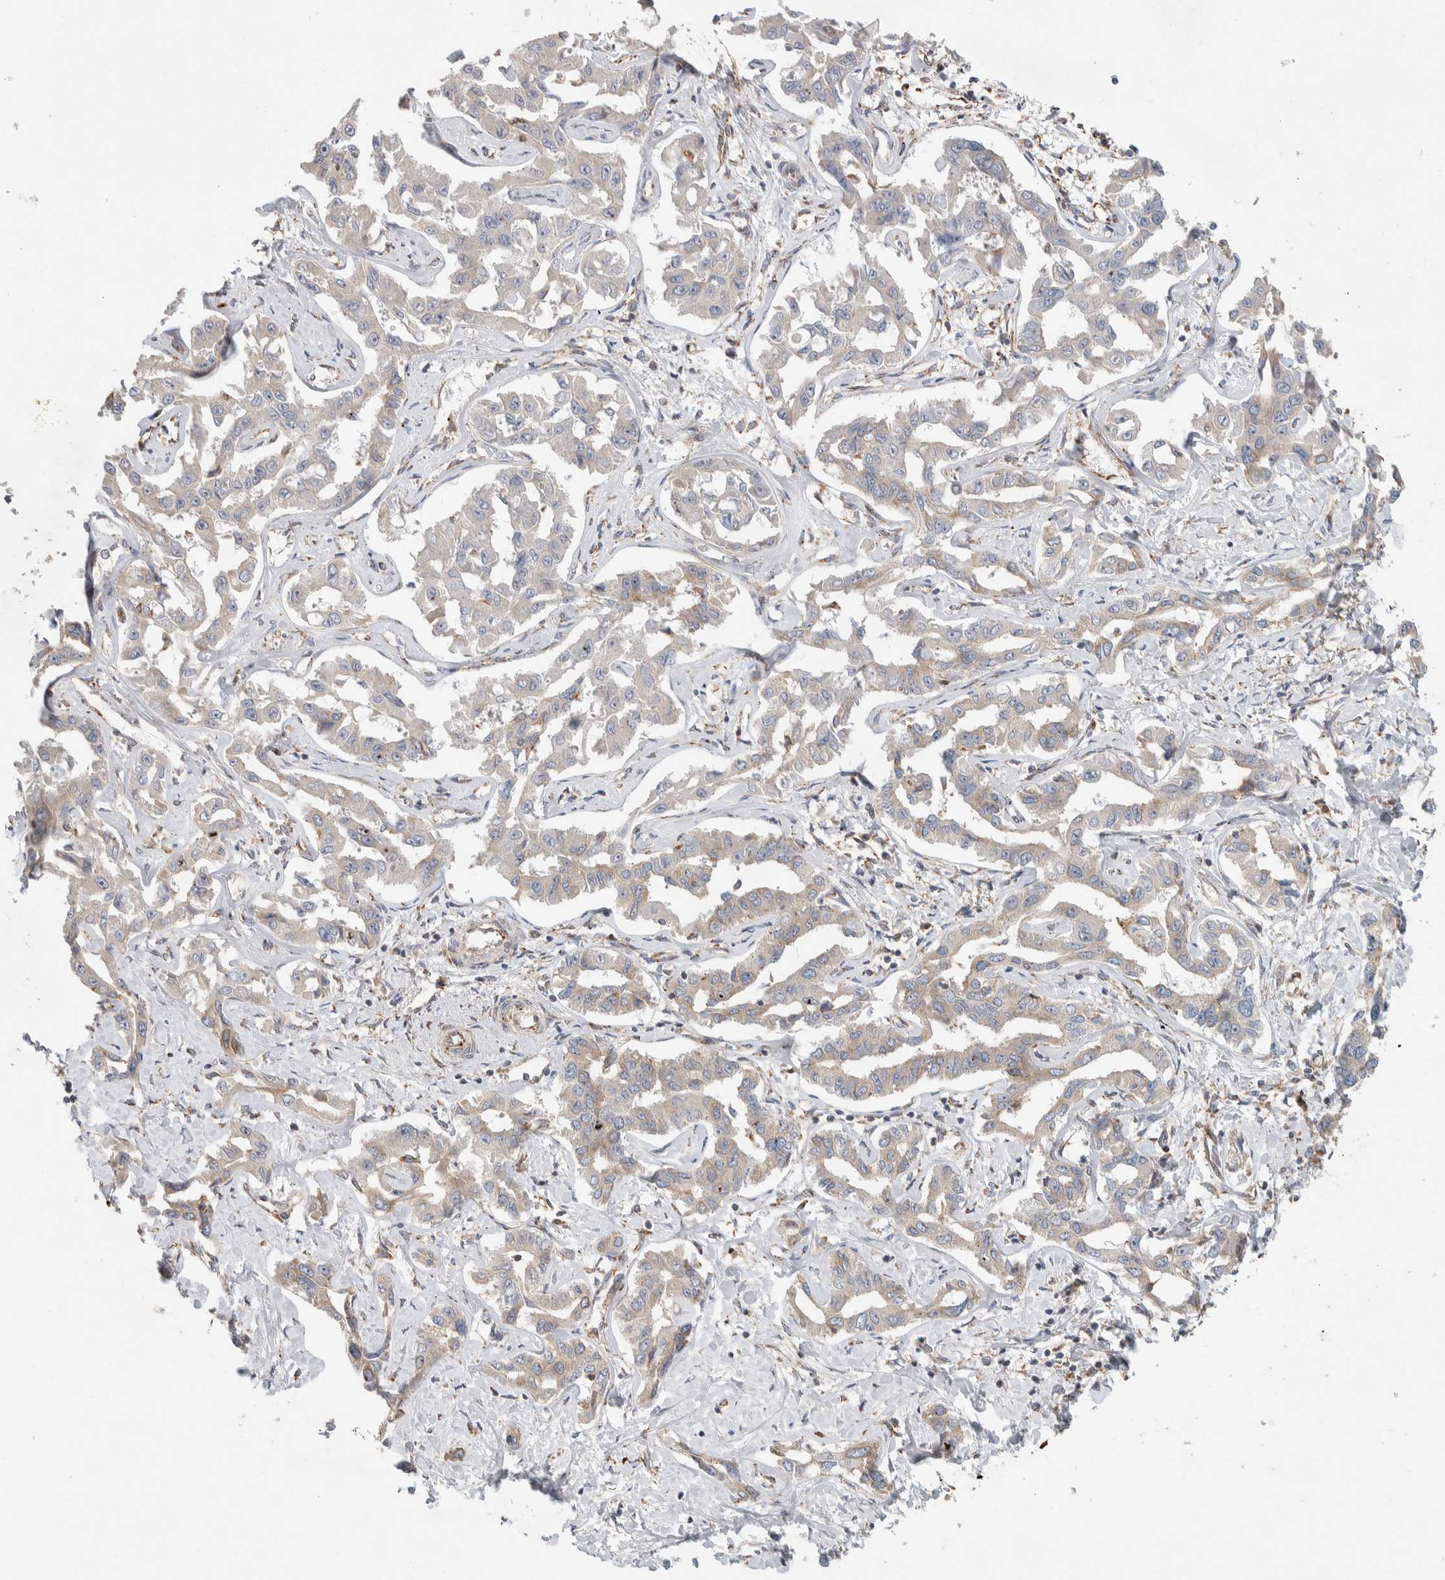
{"staining": {"intensity": "weak", "quantity": "<25%", "location": "cytoplasmic/membranous"}, "tissue": "liver cancer", "cell_type": "Tumor cells", "image_type": "cancer", "snomed": [{"axis": "morphology", "description": "Cholangiocarcinoma"}, {"axis": "topography", "description": "Liver"}], "caption": "Tumor cells are negative for protein expression in human liver cancer (cholangiocarcinoma).", "gene": "ADCY8", "patient": {"sex": "male", "age": 59}}